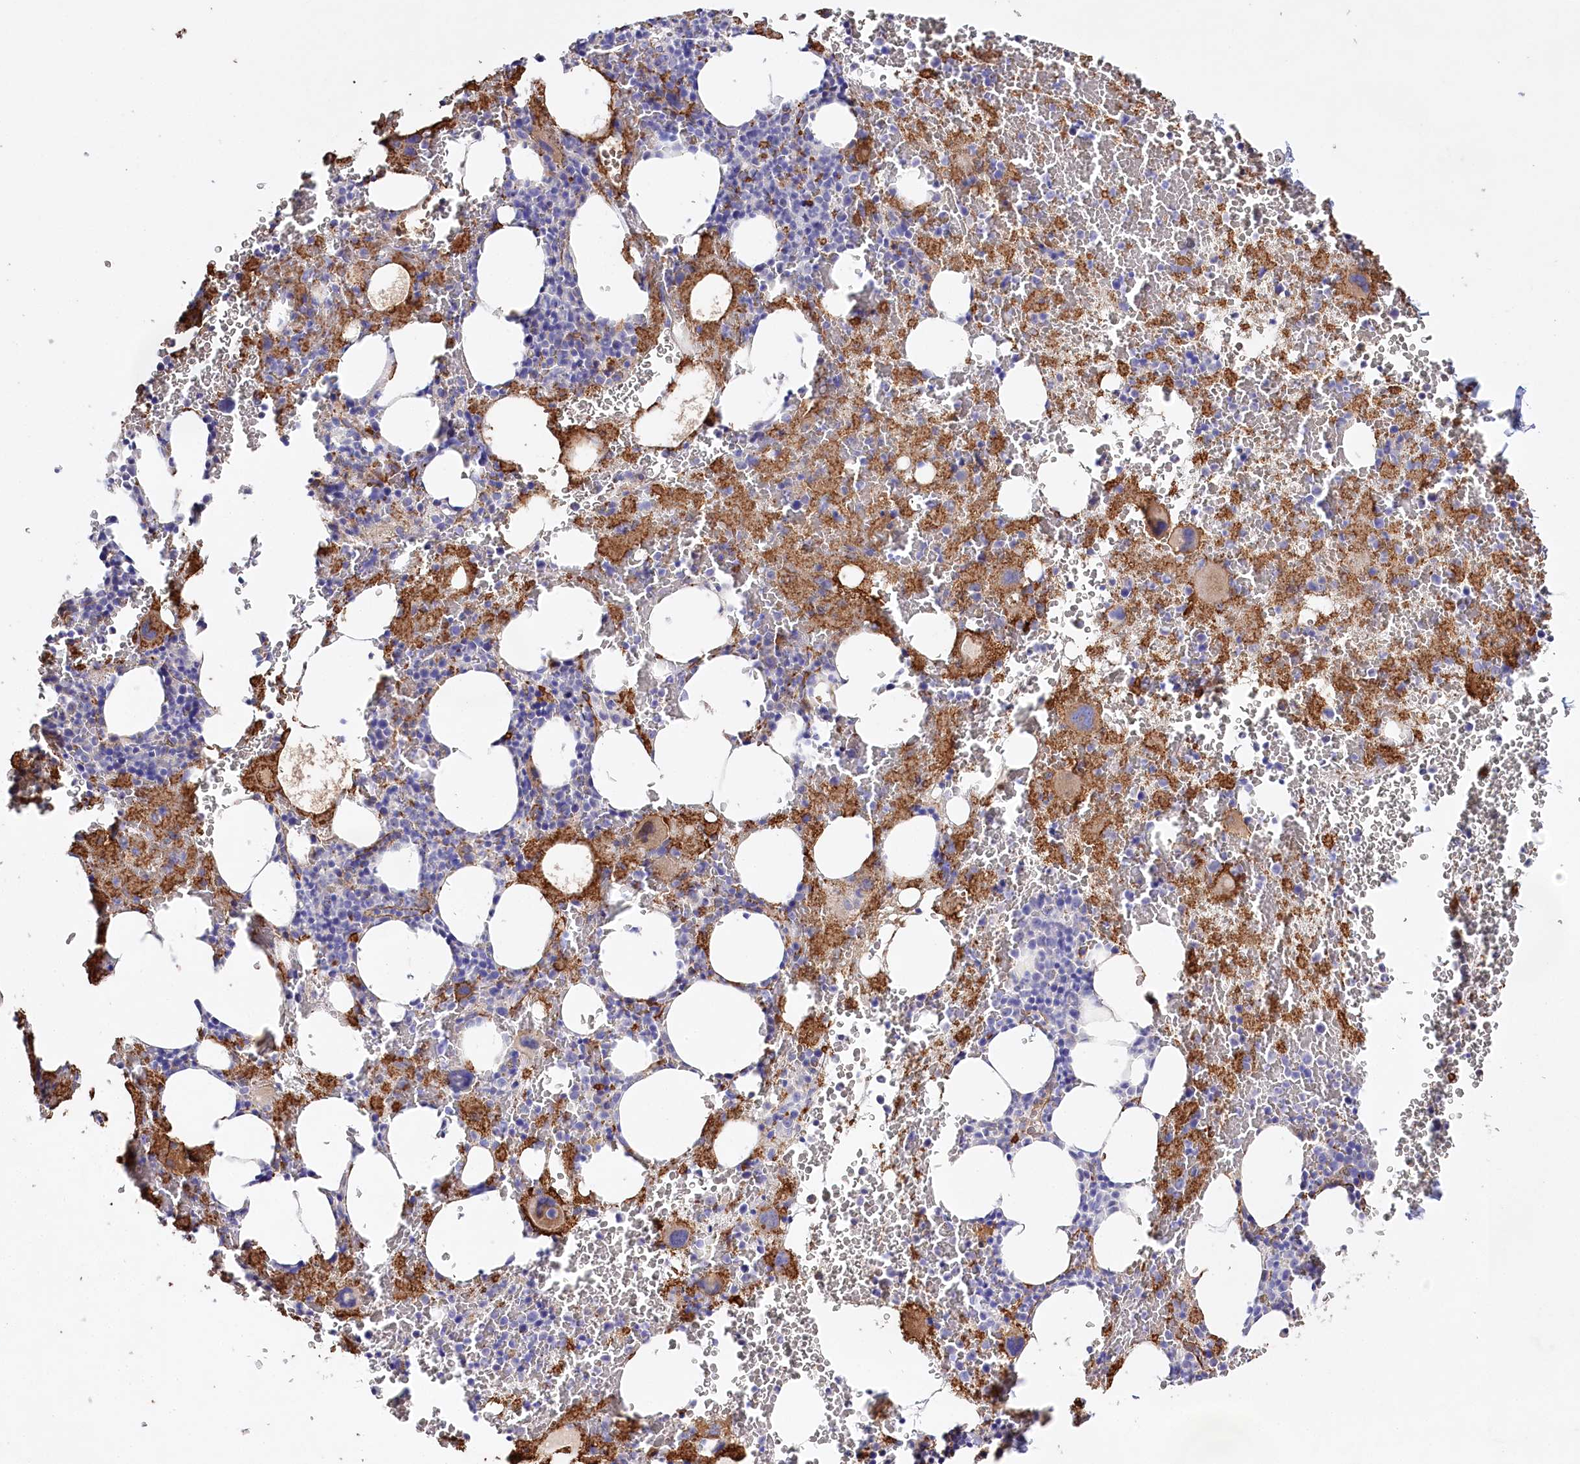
{"staining": {"intensity": "moderate", "quantity": "<25%", "location": "cytoplasmic/membranous"}, "tissue": "bone marrow", "cell_type": "Hematopoietic cells", "image_type": "normal", "snomed": [{"axis": "morphology", "description": "Normal tissue, NOS"}, {"axis": "topography", "description": "Bone marrow"}], "caption": "Moderate cytoplasmic/membranous positivity is identified in approximately <25% of hematopoietic cells in normal bone marrow.", "gene": "SLC39A10", "patient": {"sex": "male", "age": 36}}